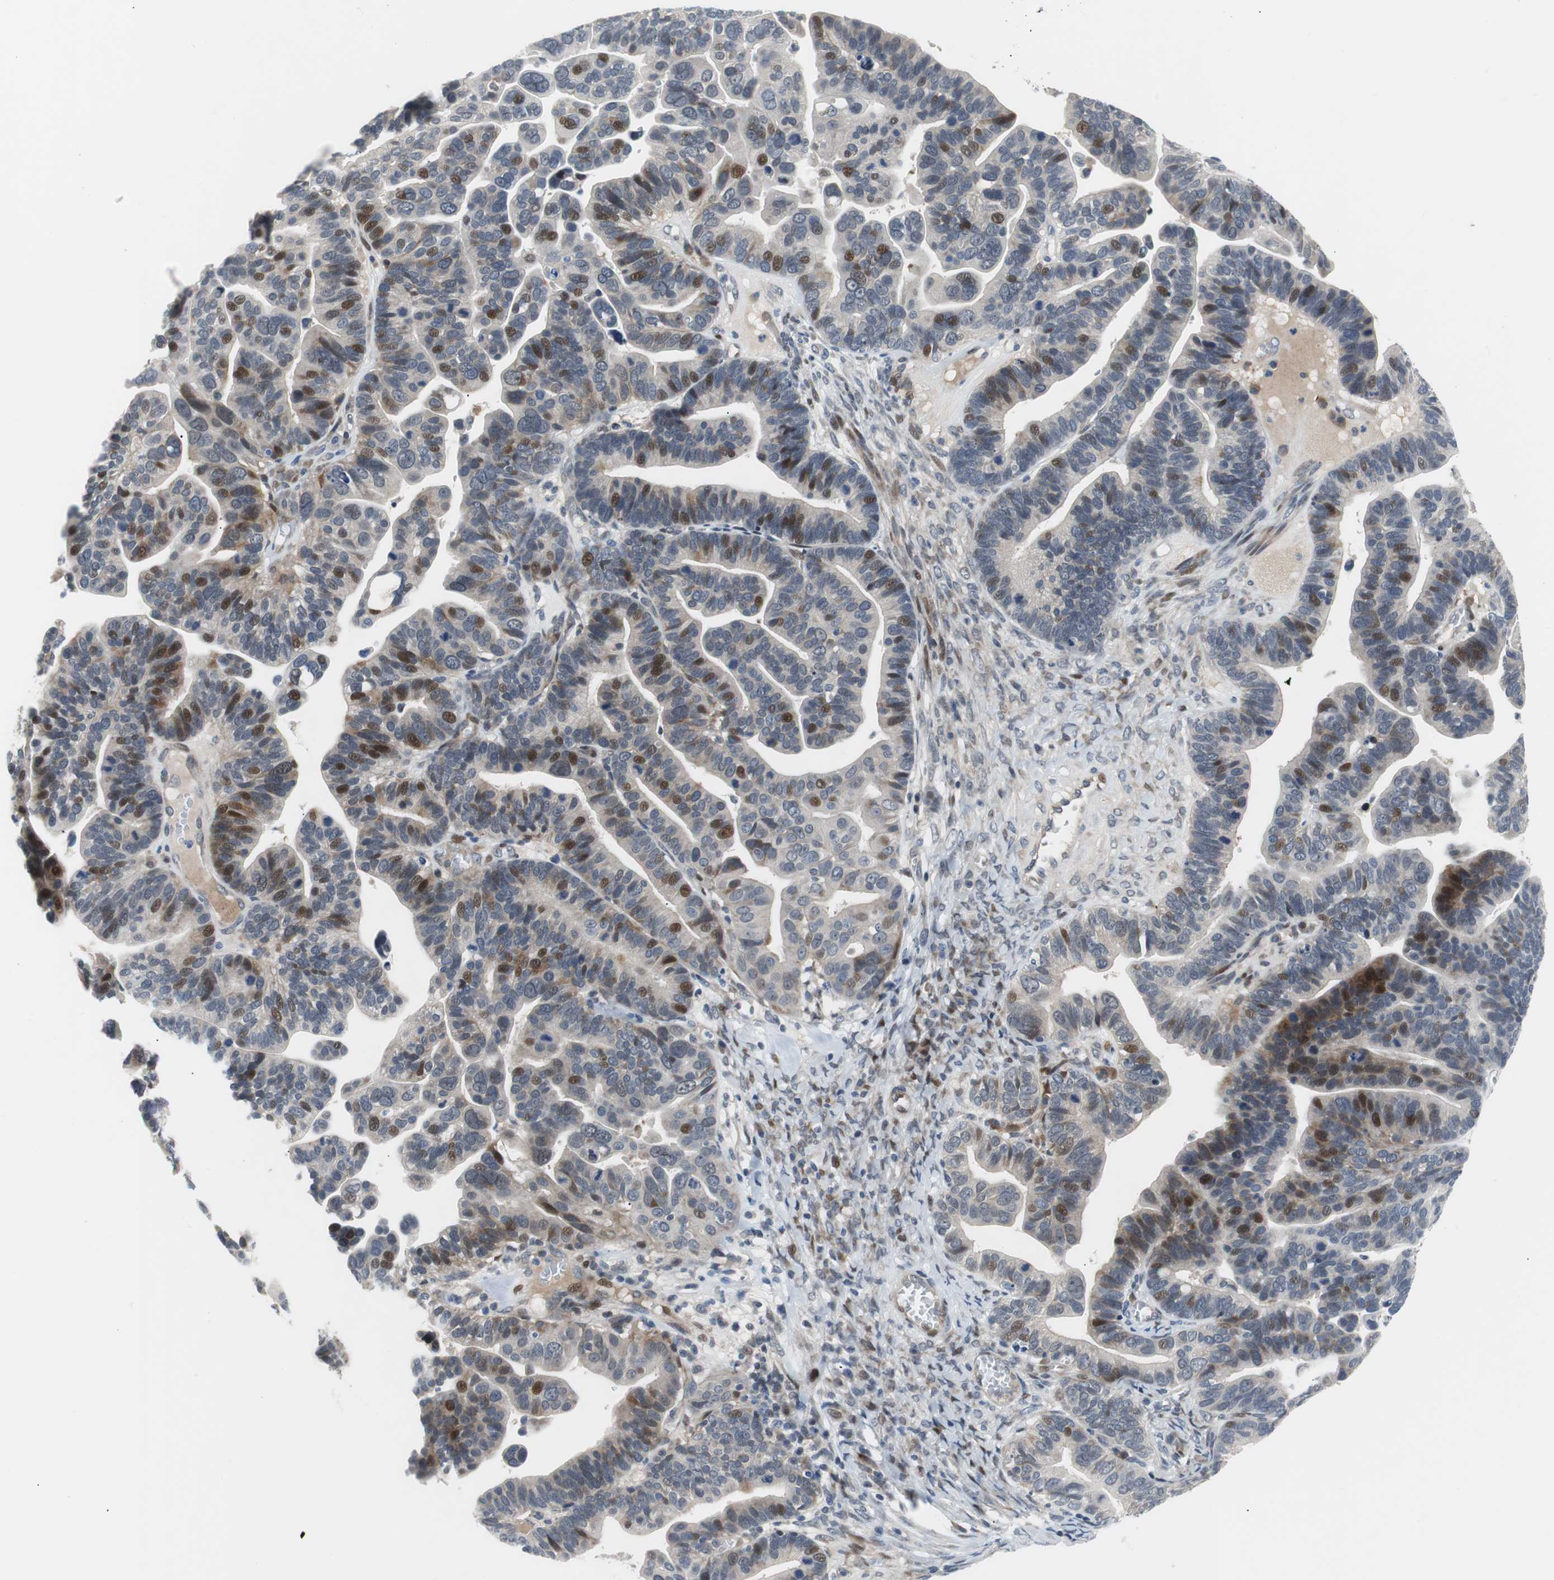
{"staining": {"intensity": "strong", "quantity": "<25%", "location": "nuclear"}, "tissue": "ovarian cancer", "cell_type": "Tumor cells", "image_type": "cancer", "snomed": [{"axis": "morphology", "description": "Cystadenocarcinoma, serous, NOS"}, {"axis": "topography", "description": "Ovary"}], "caption": "This is an image of IHC staining of ovarian cancer, which shows strong staining in the nuclear of tumor cells.", "gene": "MAP2K4", "patient": {"sex": "female", "age": 56}}